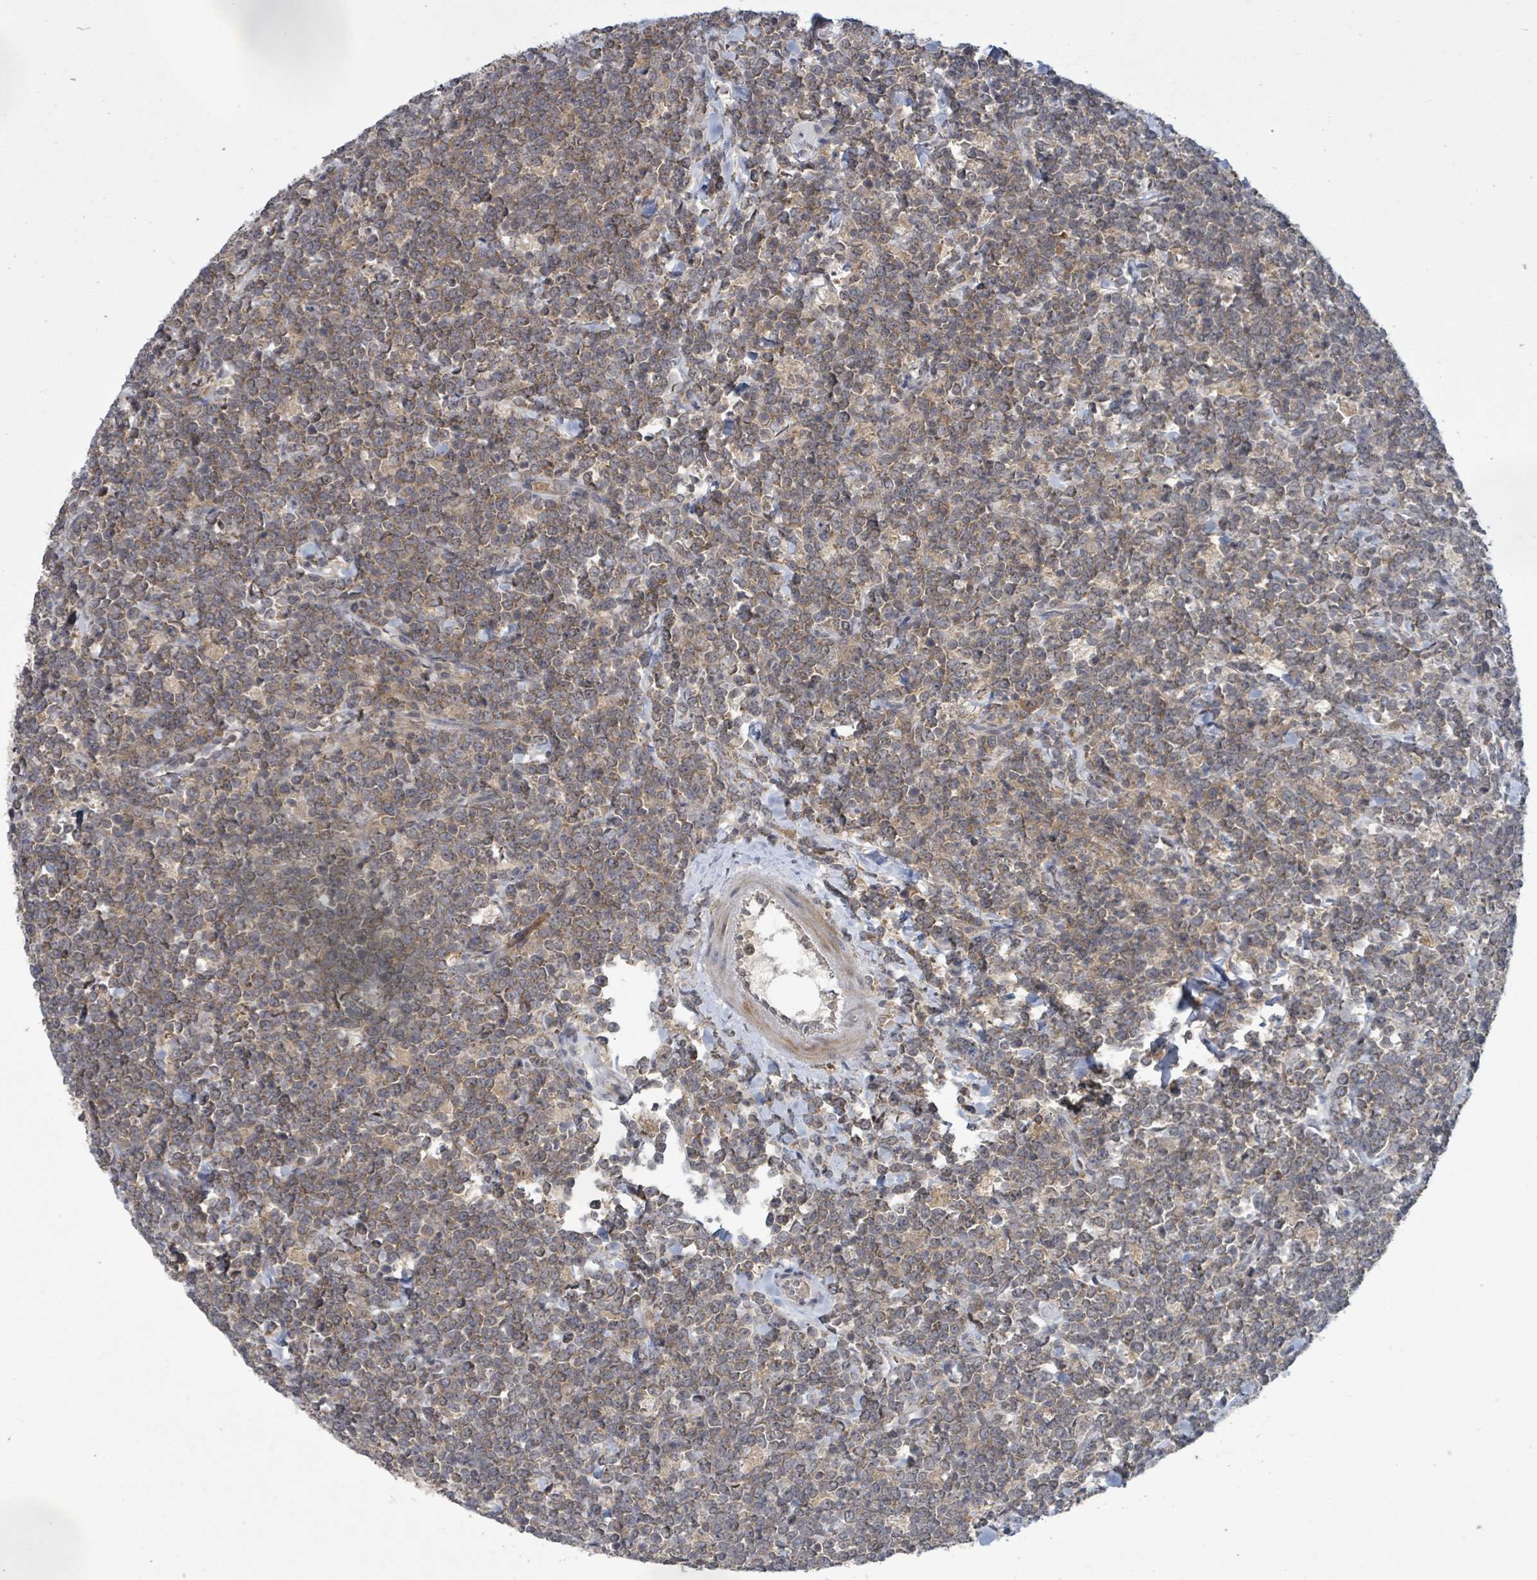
{"staining": {"intensity": "moderate", "quantity": "25%-75%", "location": "cytoplasmic/membranous"}, "tissue": "lymphoma", "cell_type": "Tumor cells", "image_type": "cancer", "snomed": [{"axis": "morphology", "description": "Malignant lymphoma, non-Hodgkin's type, High grade"}, {"axis": "topography", "description": "Small intestine"}, {"axis": "topography", "description": "Colon"}], "caption": "Protein staining of high-grade malignant lymphoma, non-Hodgkin's type tissue displays moderate cytoplasmic/membranous expression in about 25%-75% of tumor cells.", "gene": "SERPINE3", "patient": {"sex": "male", "age": 8}}